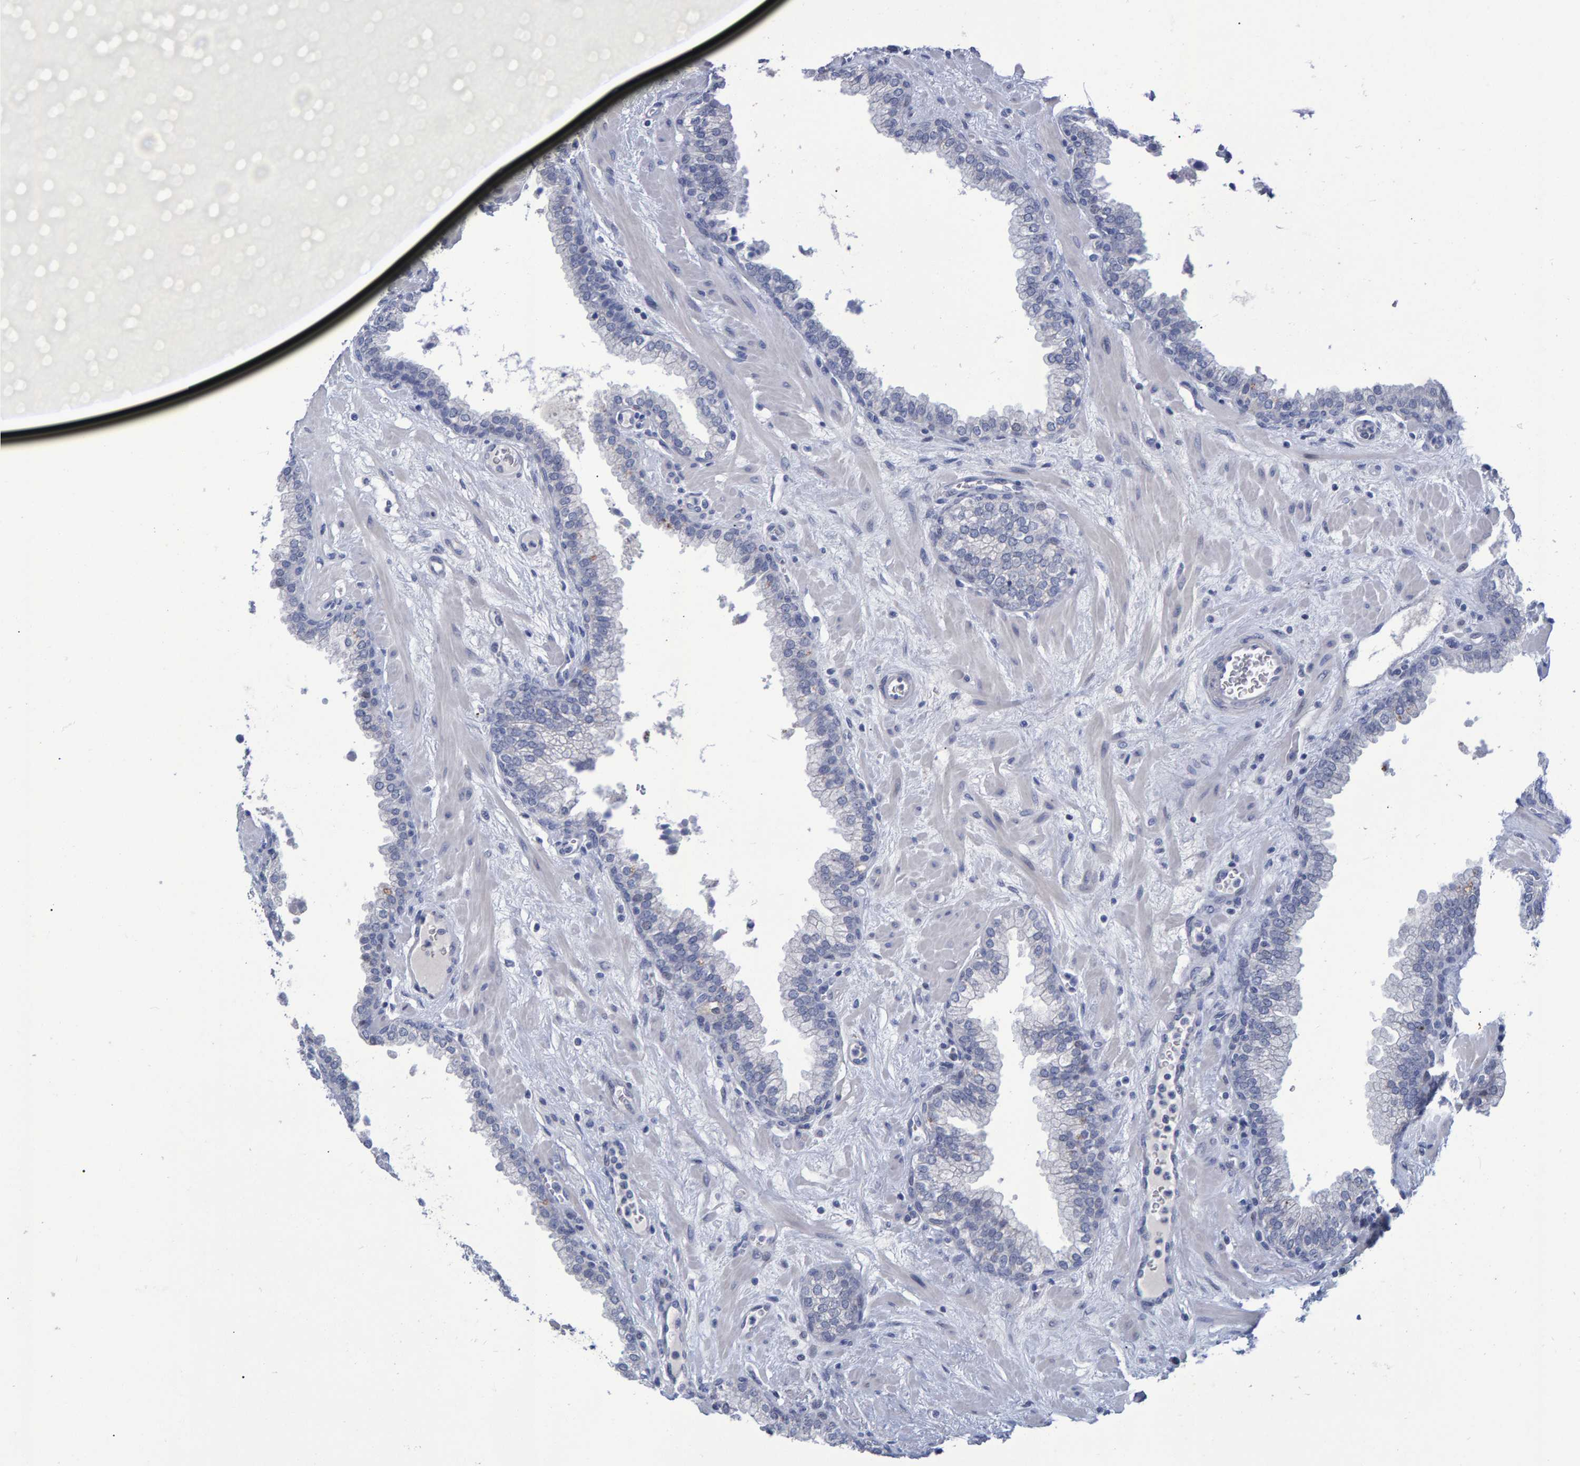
{"staining": {"intensity": "negative", "quantity": "none", "location": "none"}, "tissue": "prostate", "cell_type": "Glandular cells", "image_type": "normal", "snomed": [{"axis": "morphology", "description": "Normal tissue, NOS"}, {"axis": "morphology", "description": "Urothelial carcinoma, Low grade"}, {"axis": "topography", "description": "Urinary bladder"}, {"axis": "topography", "description": "Prostate"}], "caption": "Protein analysis of benign prostate reveals no significant staining in glandular cells. (DAB (3,3'-diaminobenzidine) IHC, high magnification).", "gene": "PROCA1", "patient": {"sex": "male", "age": 60}}